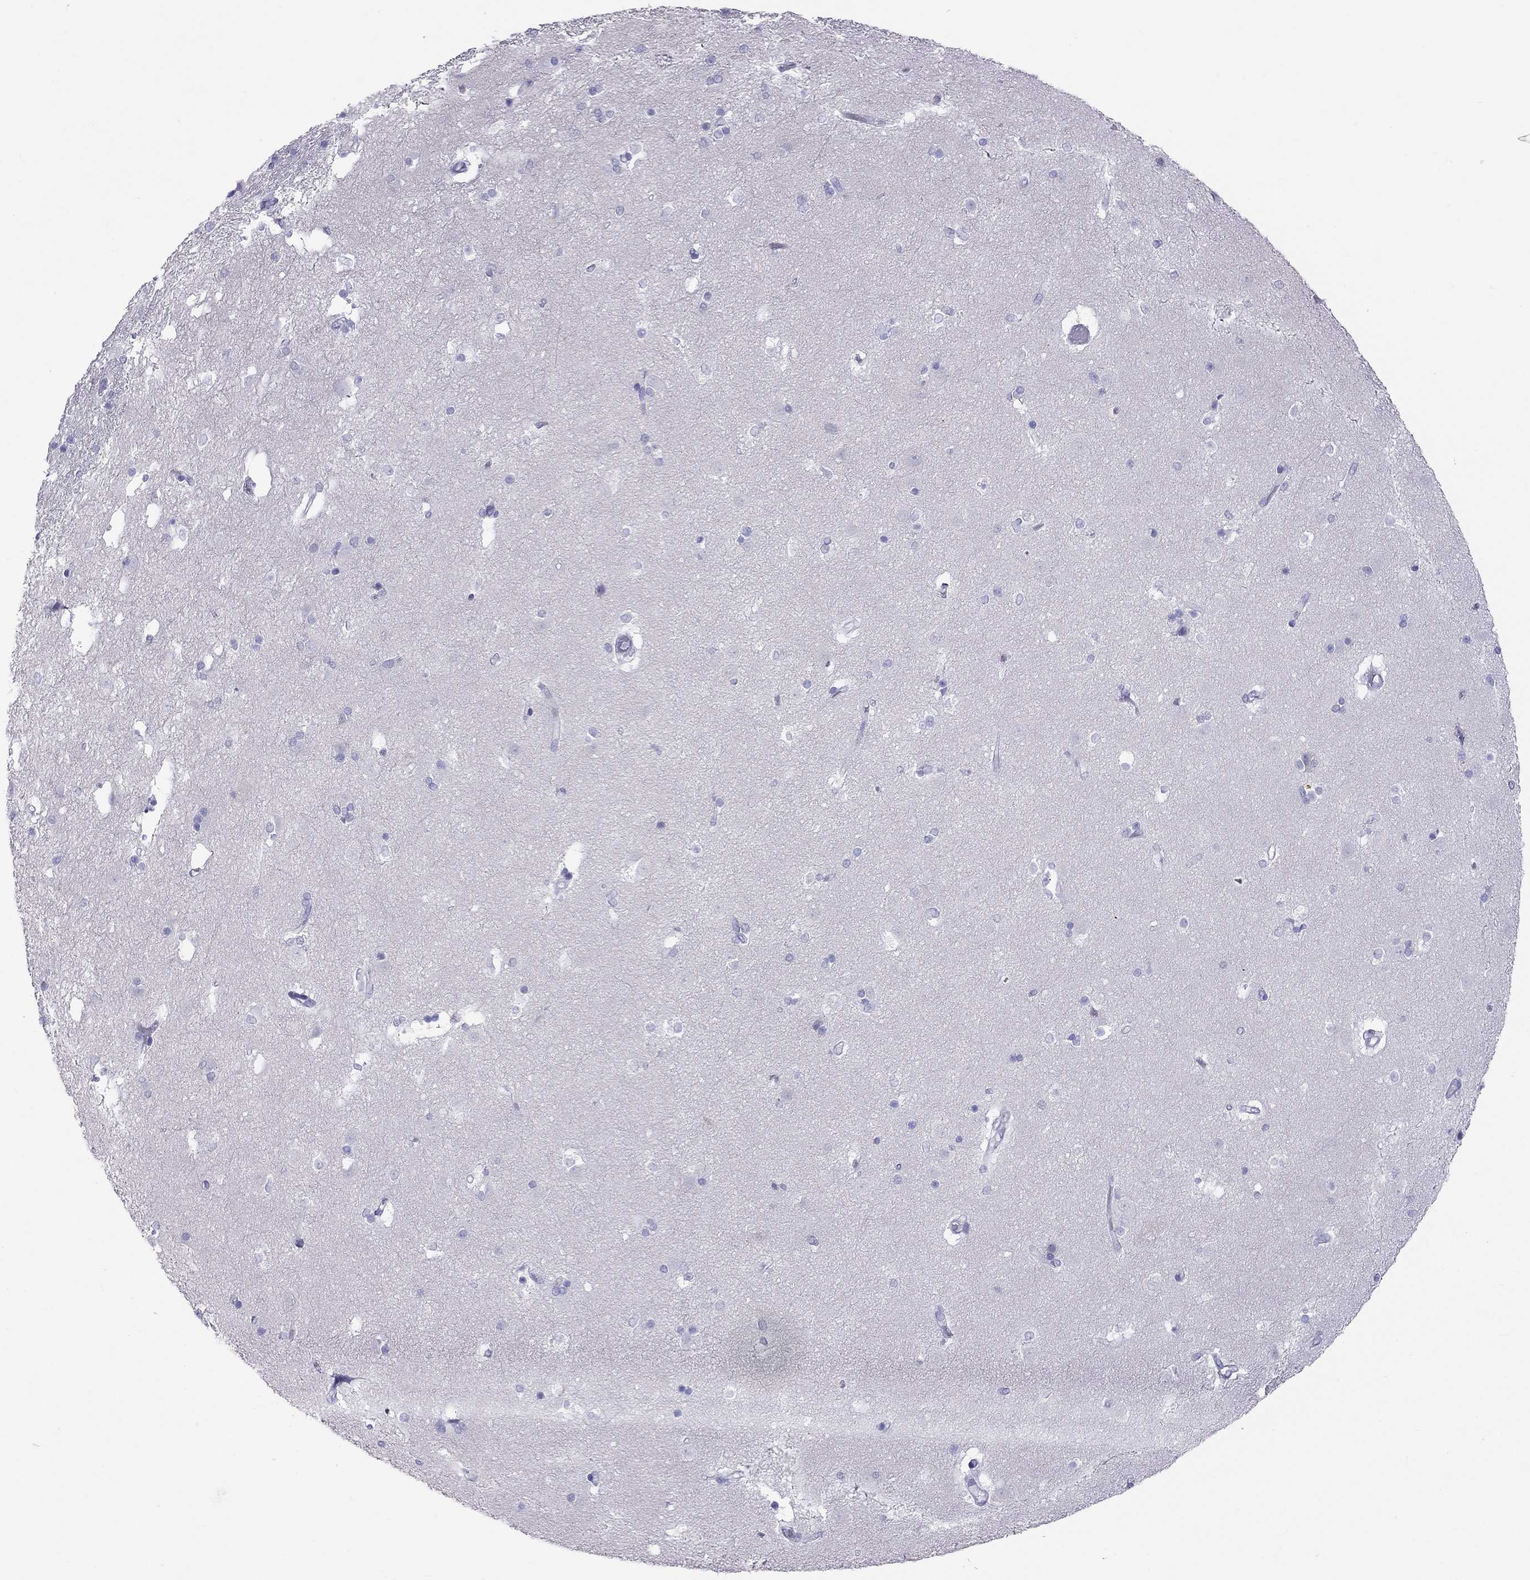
{"staining": {"intensity": "negative", "quantity": "none", "location": "none"}, "tissue": "caudate", "cell_type": "Glial cells", "image_type": "normal", "snomed": [{"axis": "morphology", "description": "Normal tissue, NOS"}, {"axis": "topography", "description": "Lateral ventricle wall"}], "caption": "IHC of unremarkable caudate exhibits no staining in glial cells.", "gene": "PSMB11", "patient": {"sex": "male", "age": 51}}